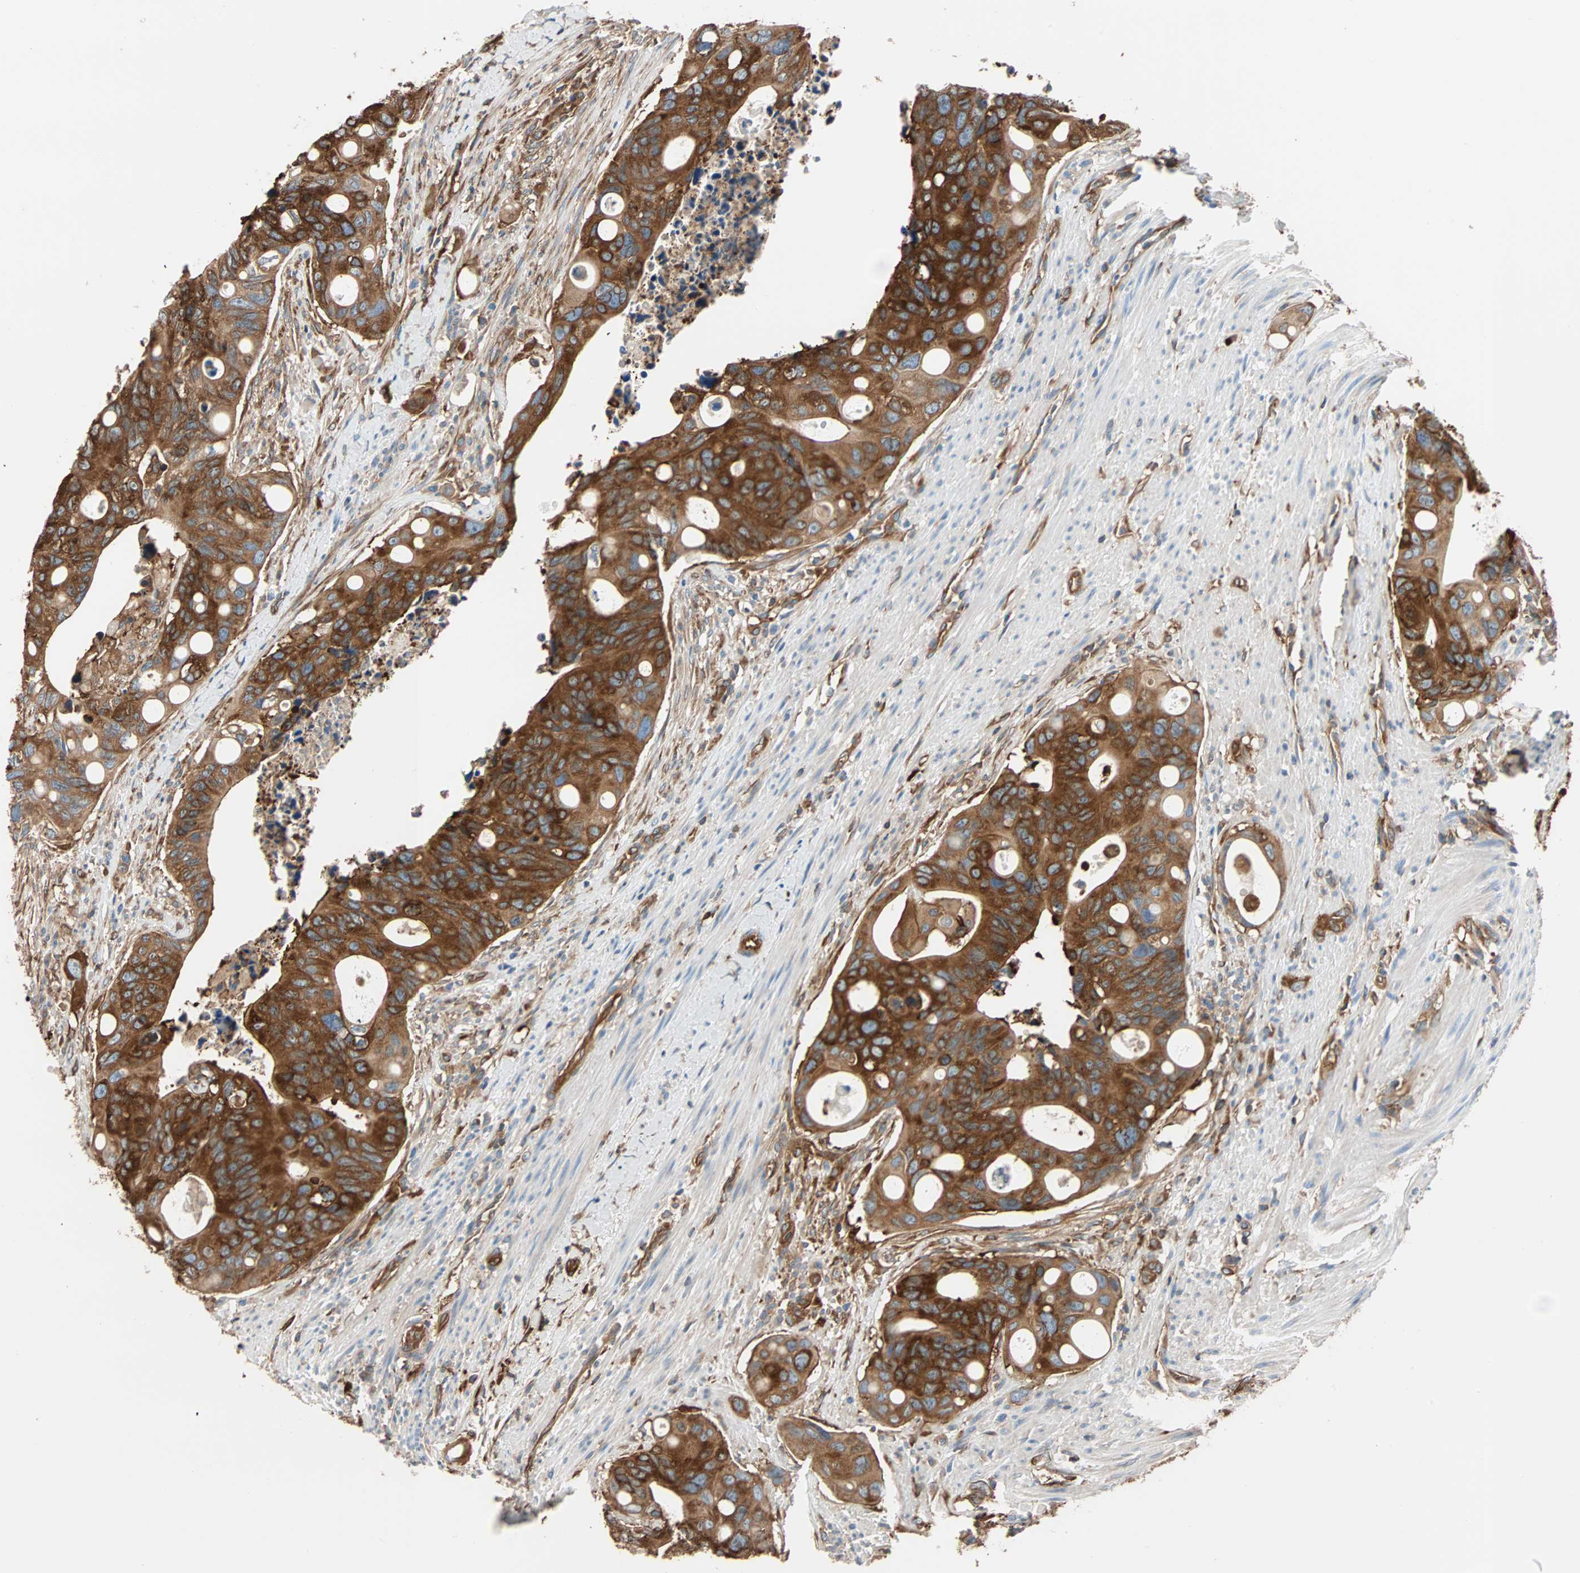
{"staining": {"intensity": "strong", "quantity": ">75%", "location": "cytoplasmic/membranous"}, "tissue": "colorectal cancer", "cell_type": "Tumor cells", "image_type": "cancer", "snomed": [{"axis": "morphology", "description": "Adenocarcinoma, NOS"}, {"axis": "topography", "description": "Colon"}], "caption": "Immunohistochemistry staining of colorectal adenocarcinoma, which shows high levels of strong cytoplasmic/membranous positivity in about >75% of tumor cells indicating strong cytoplasmic/membranous protein staining. The staining was performed using DAB (brown) for protein detection and nuclei were counterstained in hematoxylin (blue).", "gene": "EEF2", "patient": {"sex": "female", "age": 57}}